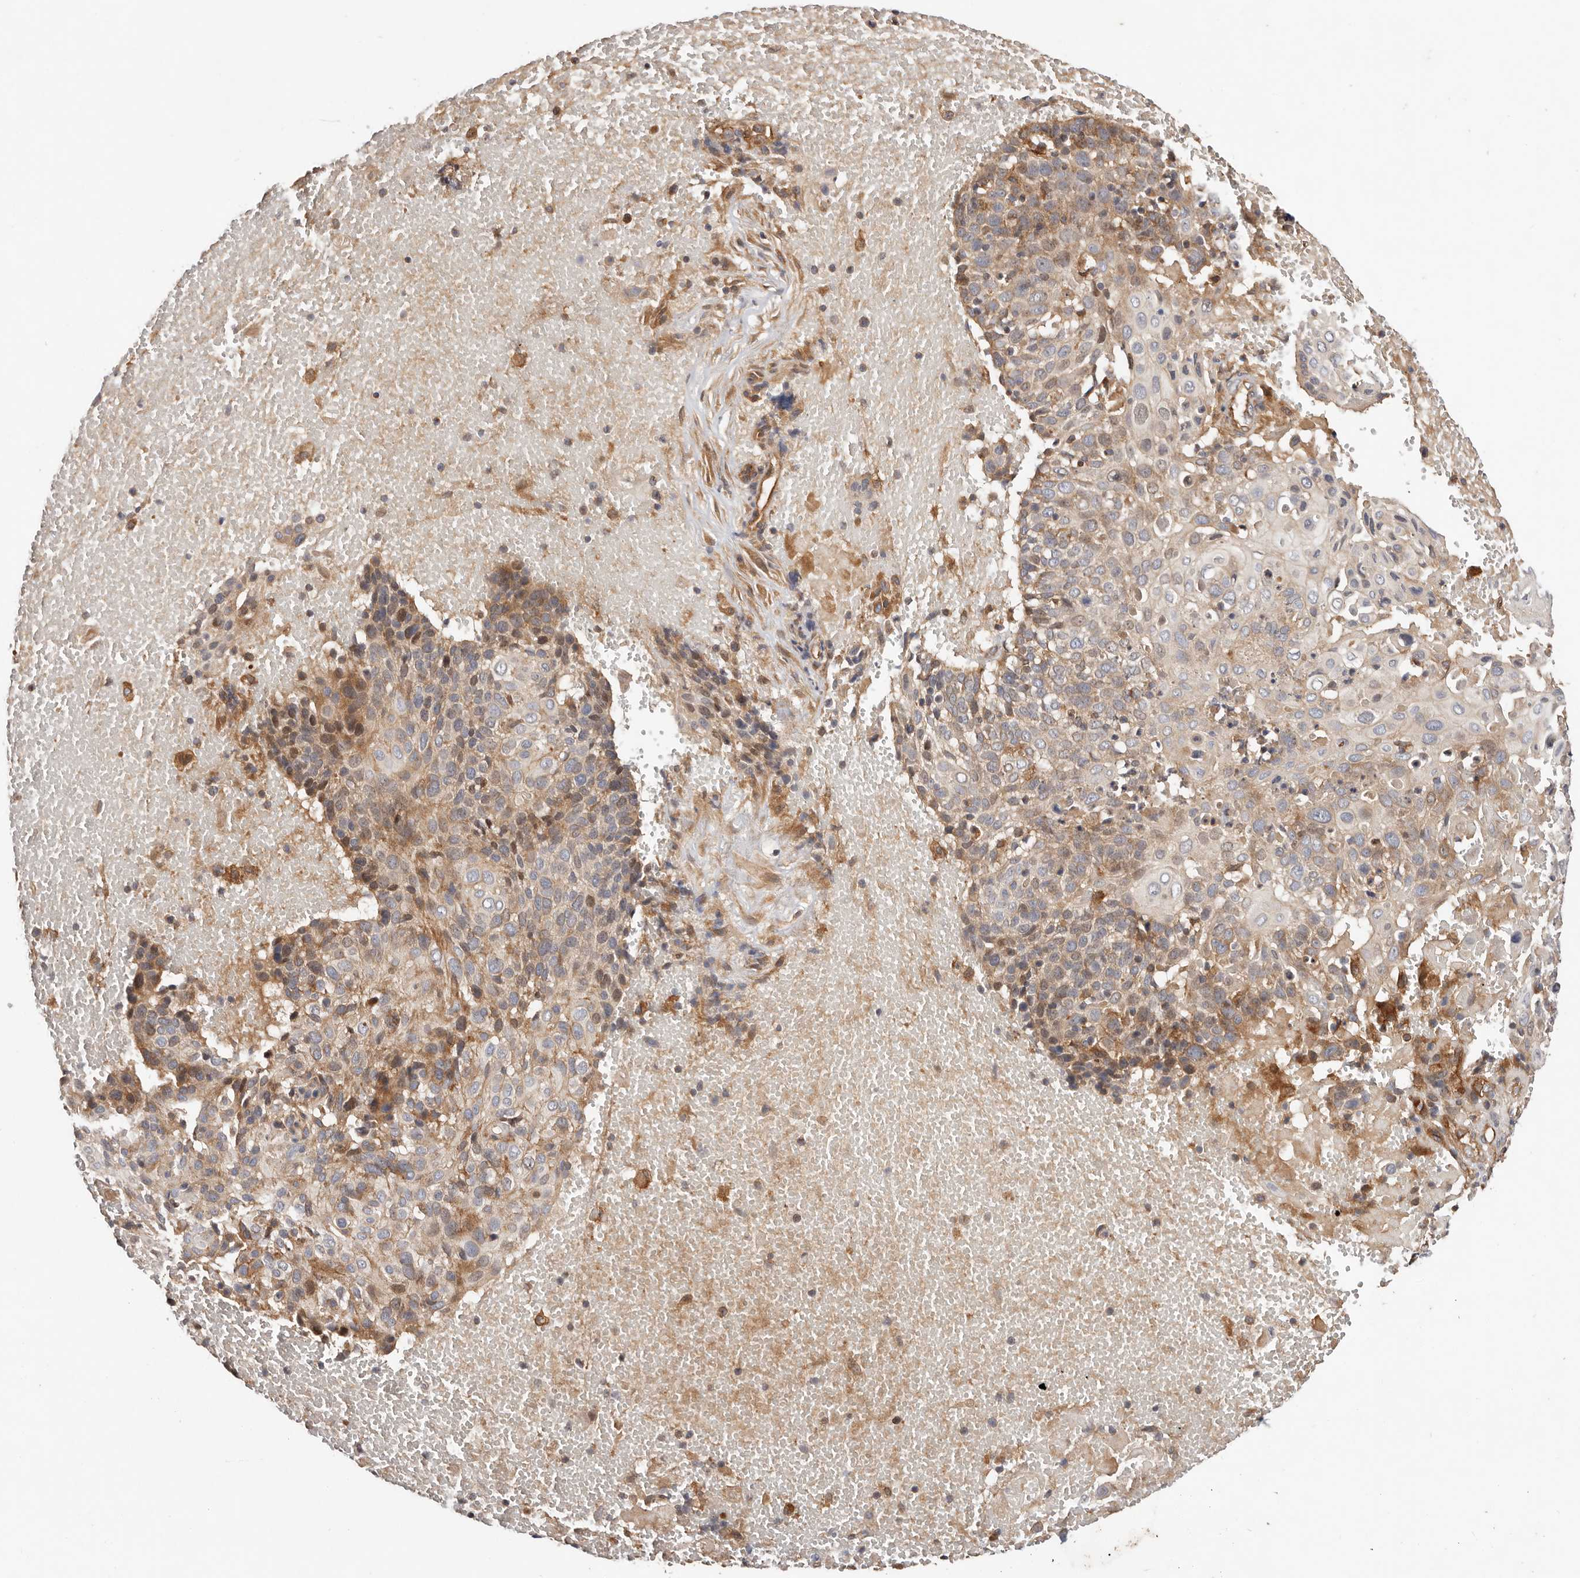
{"staining": {"intensity": "moderate", "quantity": "25%-75%", "location": "cytoplasmic/membranous"}, "tissue": "cervical cancer", "cell_type": "Tumor cells", "image_type": "cancer", "snomed": [{"axis": "morphology", "description": "Squamous cell carcinoma, NOS"}, {"axis": "topography", "description": "Cervix"}], "caption": "Squamous cell carcinoma (cervical) tissue reveals moderate cytoplasmic/membranous positivity in approximately 25%-75% of tumor cells", "gene": "MACF1", "patient": {"sex": "female", "age": 74}}